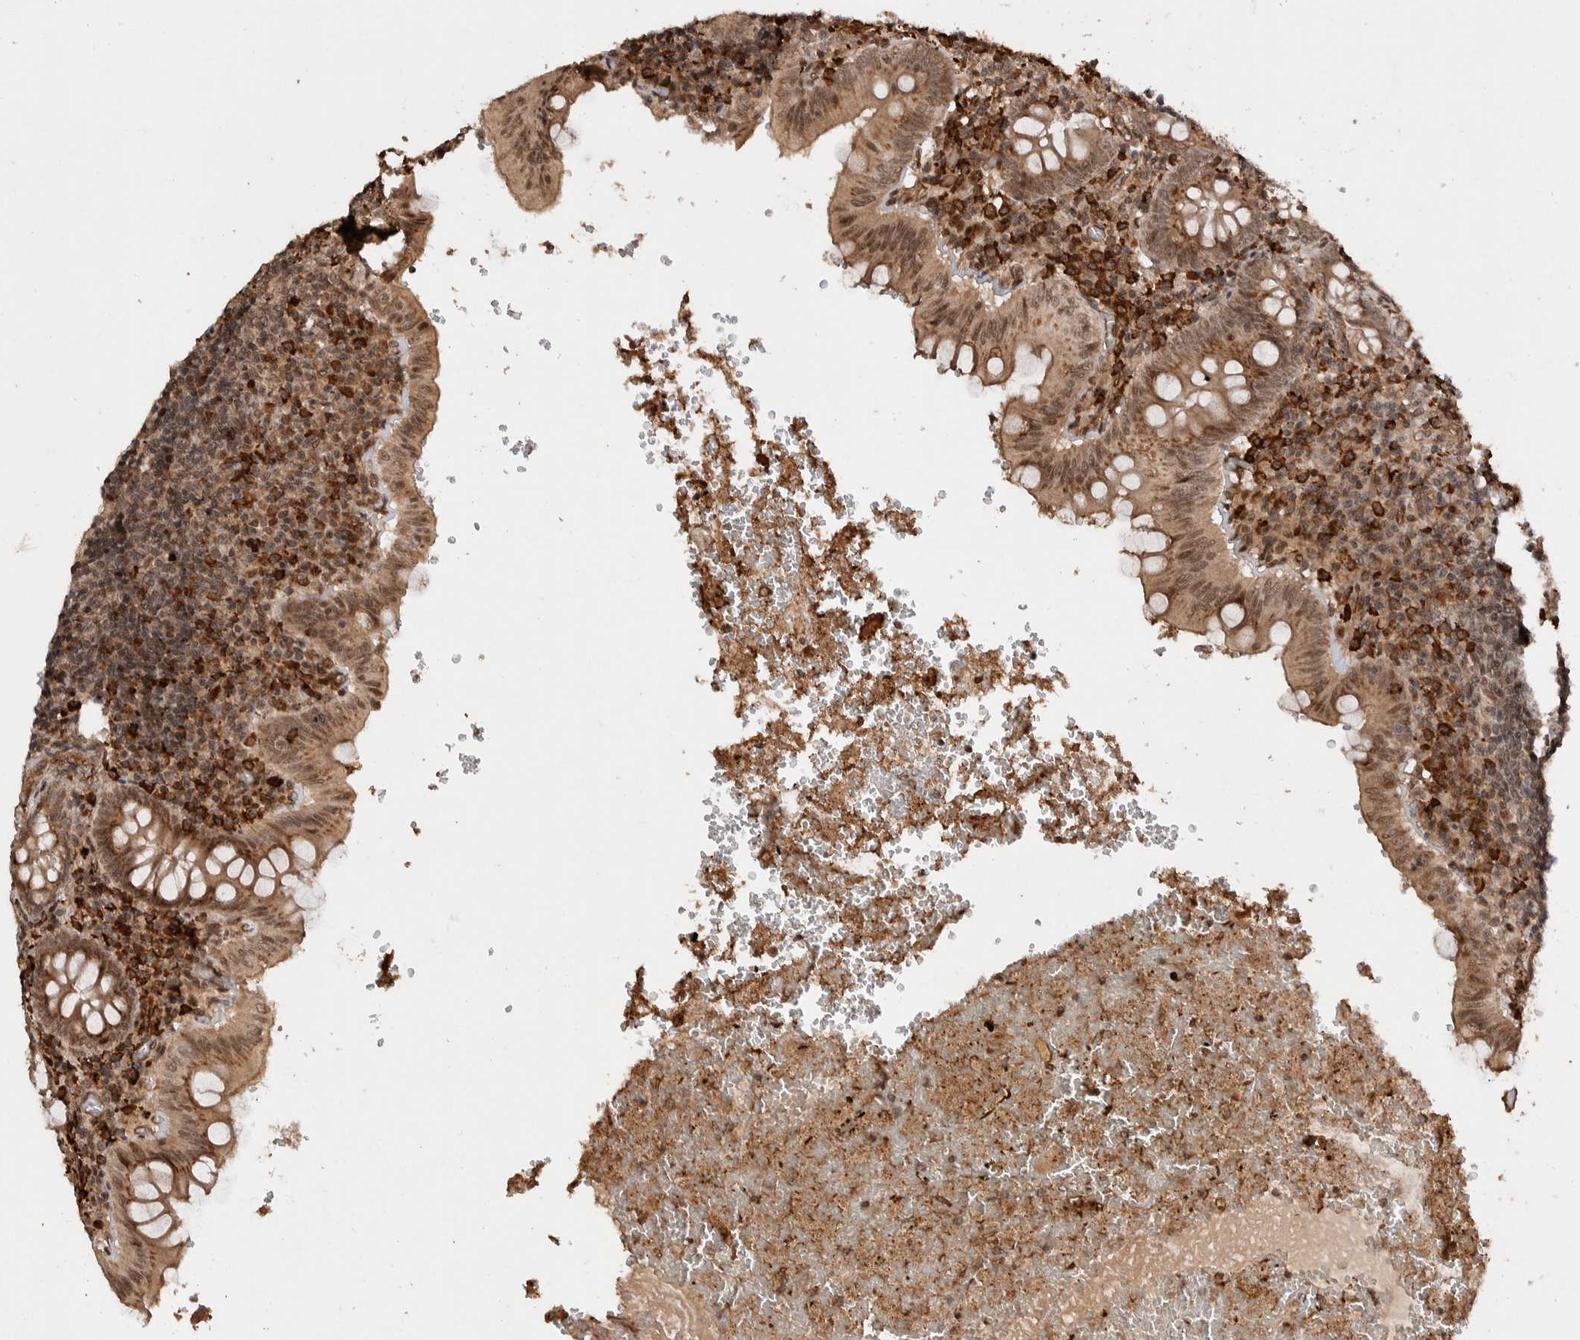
{"staining": {"intensity": "moderate", "quantity": ">75%", "location": "cytoplasmic/membranous,nuclear"}, "tissue": "appendix", "cell_type": "Glandular cells", "image_type": "normal", "snomed": [{"axis": "morphology", "description": "Normal tissue, NOS"}, {"axis": "topography", "description": "Appendix"}], "caption": "Appendix stained with a brown dye shows moderate cytoplasmic/membranous,nuclear positive staining in about >75% of glandular cells.", "gene": "TOR1B", "patient": {"sex": "male", "age": 8}}